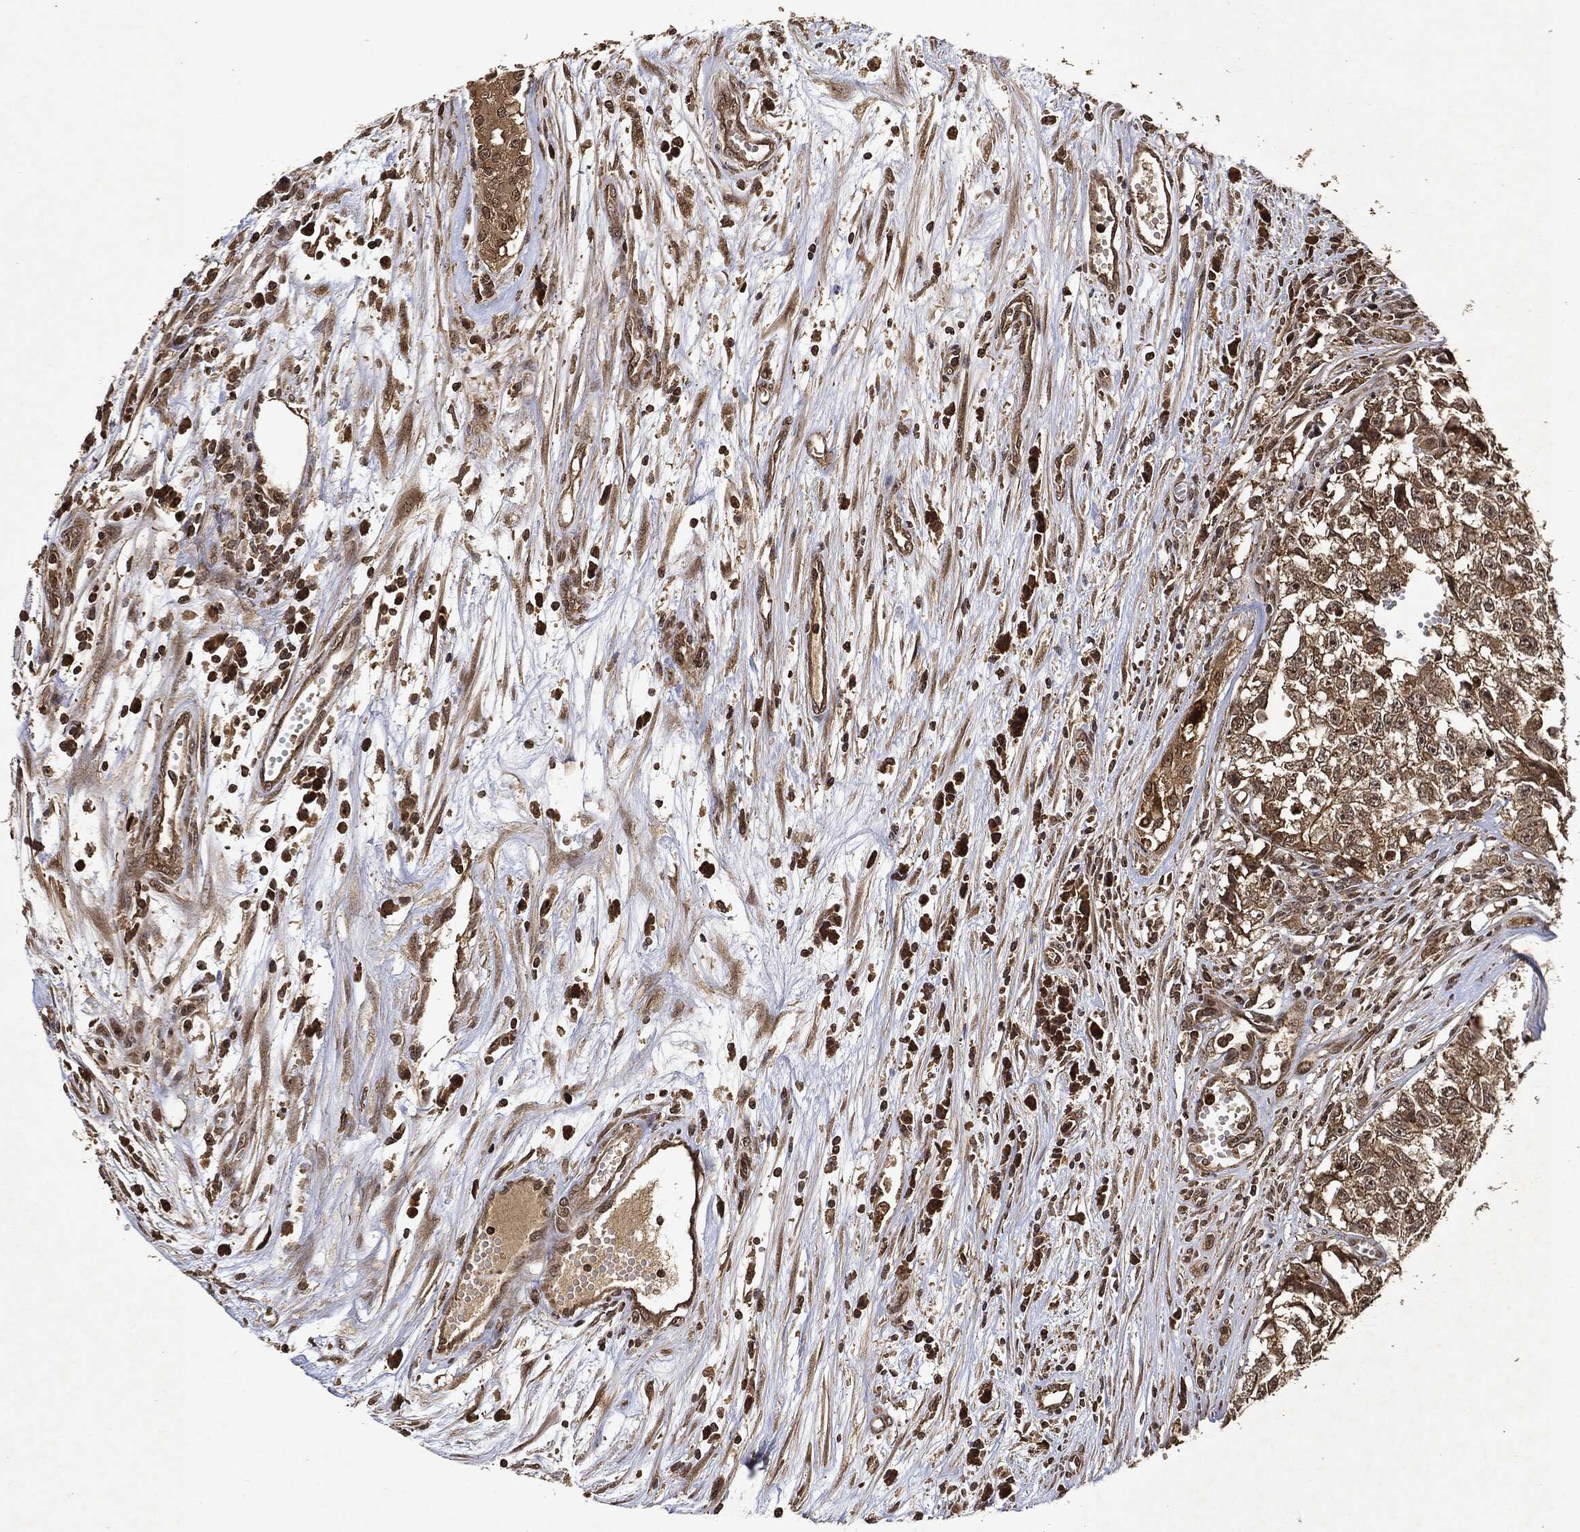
{"staining": {"intensity": "moderate", "quantity": ">75%", "location": "cytoplasmic/membranous"}, "tissue": "testis cancer", "cell_type": "Tumor cells", "image_type": "cancer", "snomed": [{"axis": "morphology", "description": "Seminoma, NOS"}, {"axis": "morphology", "description": "Carcinoma, Embryonal, NOS"}, {"axis": "topography", "description": "Testis"}], "caption": "IHC image of human testis seminoma stained for a protein (brown), which displays medium levels of moderate cytoplasmic/membranous staining in about >75% of tumor cells.", "gene": "ZNF226", "patient": {"sex": "male", "age": 22}}